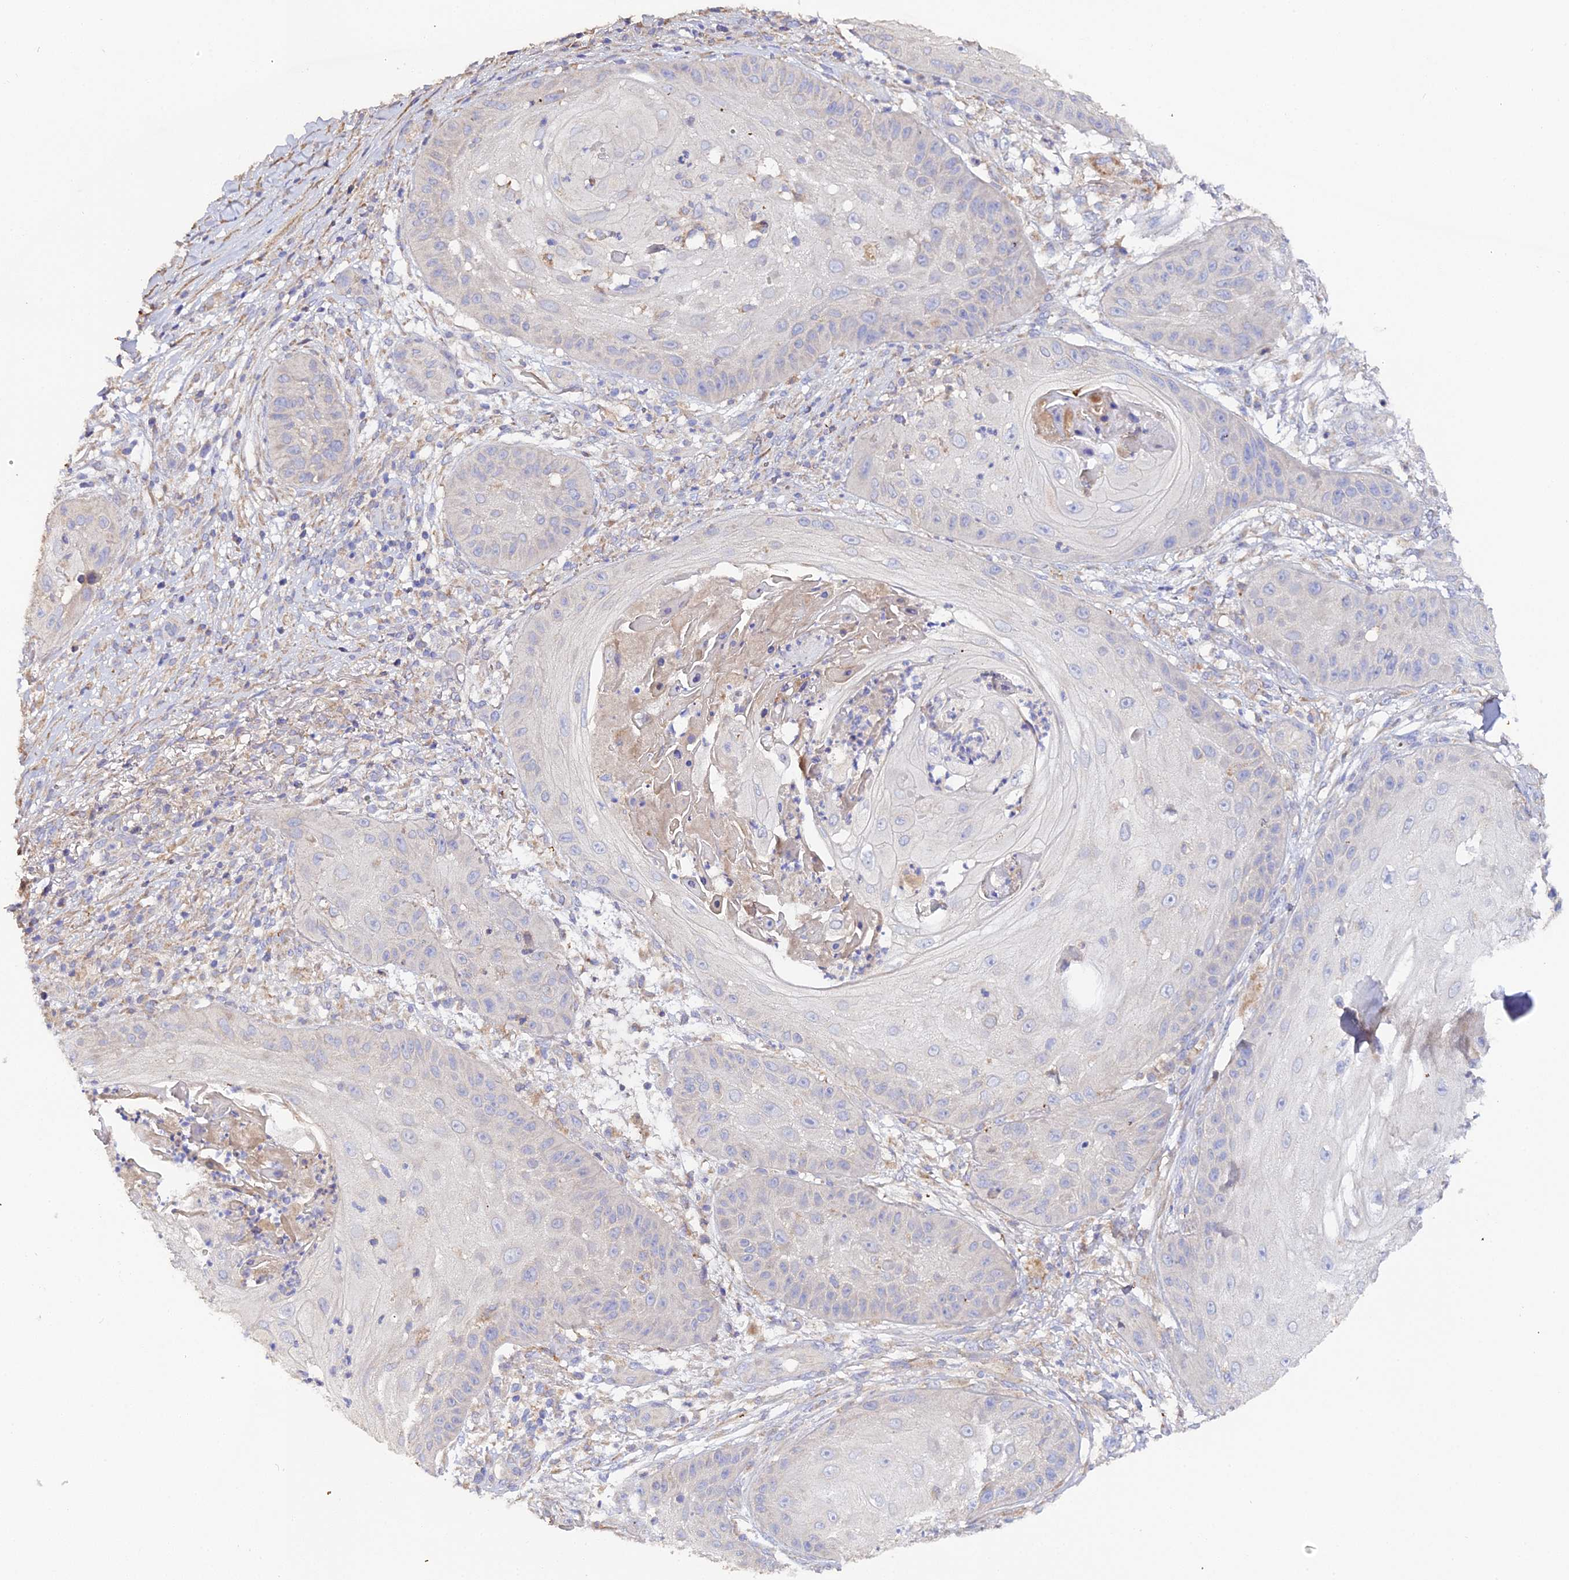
{"staining": {"intensity": "negative", "quantity": "none", "location": "none"}, "tissue": "skin cancer", "cell_type": "Tumor cells", "image_type": "cancer", "snomed": [{"axis": "morphology", "description": "Squamous cell carcinoma, NOS"}, {"axis": "topography", "description": "Skin"}], "caption": "An image of skin cancer stained for a protein reveals no brown staining in tumor cells. The staining was performed using DAB (3,3'-diaminobenzidine) to visualize the protein expression in brown, while the nuclei were stained in blue with hematoxylin (Magnification: 20x).", "gene": "SCX", "patient": {"sex": "male", "age": 70}}